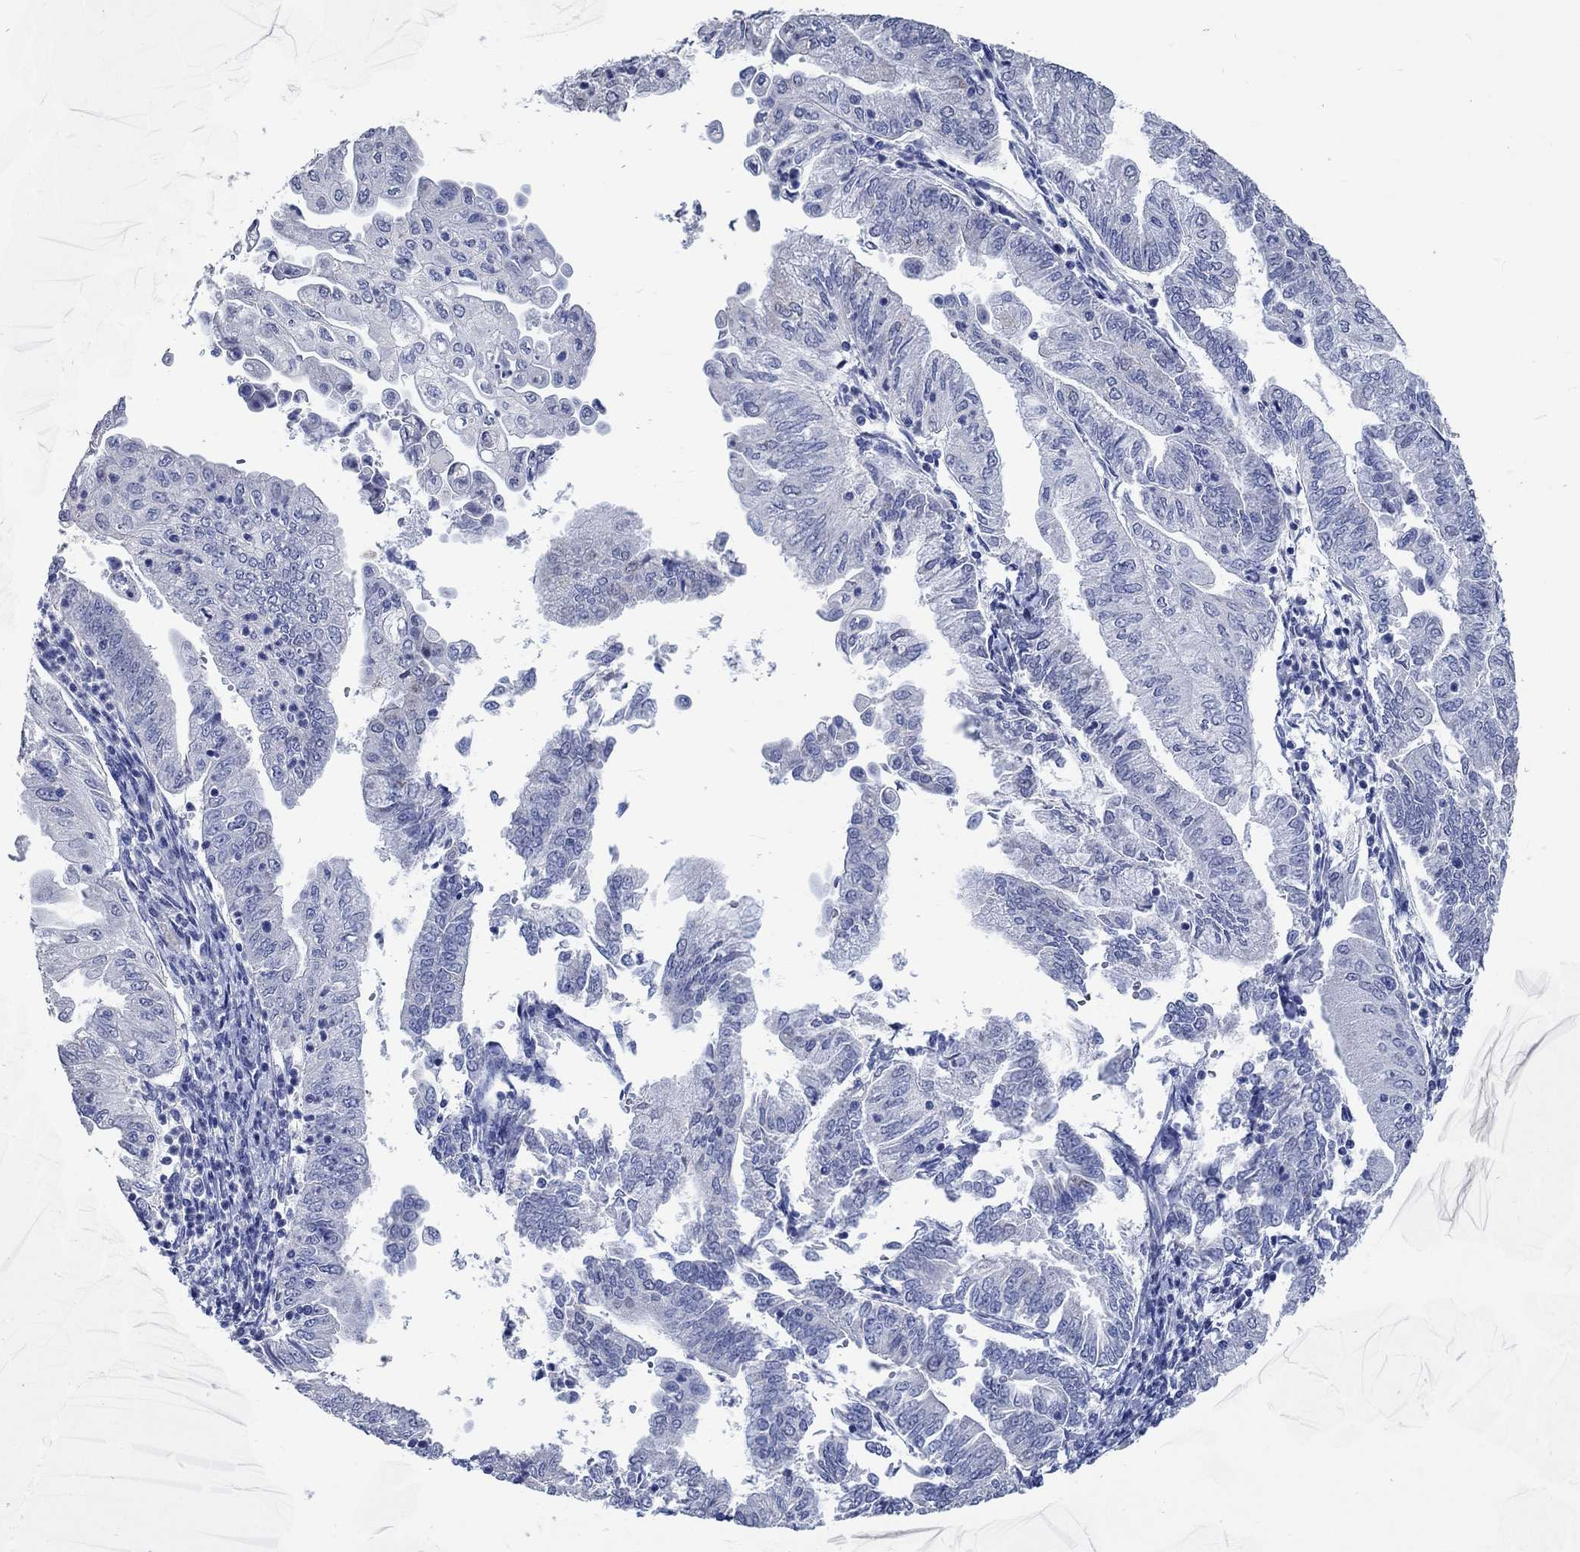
{"staining": {"intensity": "negative", "quantity": "none", "location": "none"}, "tissue": "endometrial cancer", "cell_type": "Tumor cells", "image_type": "cancer", "snomed": [{"axis": "morphology", "description": "Adenocarcinoma, NOS"}, {"axis": "topography", "description": "Endometrium"}], "caption": "Endometrial adenocarcinoma was stained to show a protein in brown. There is no significant expression in tumor cells.", "gene": "C4orf47", "patient": {"sex": "female", "age": 55}}